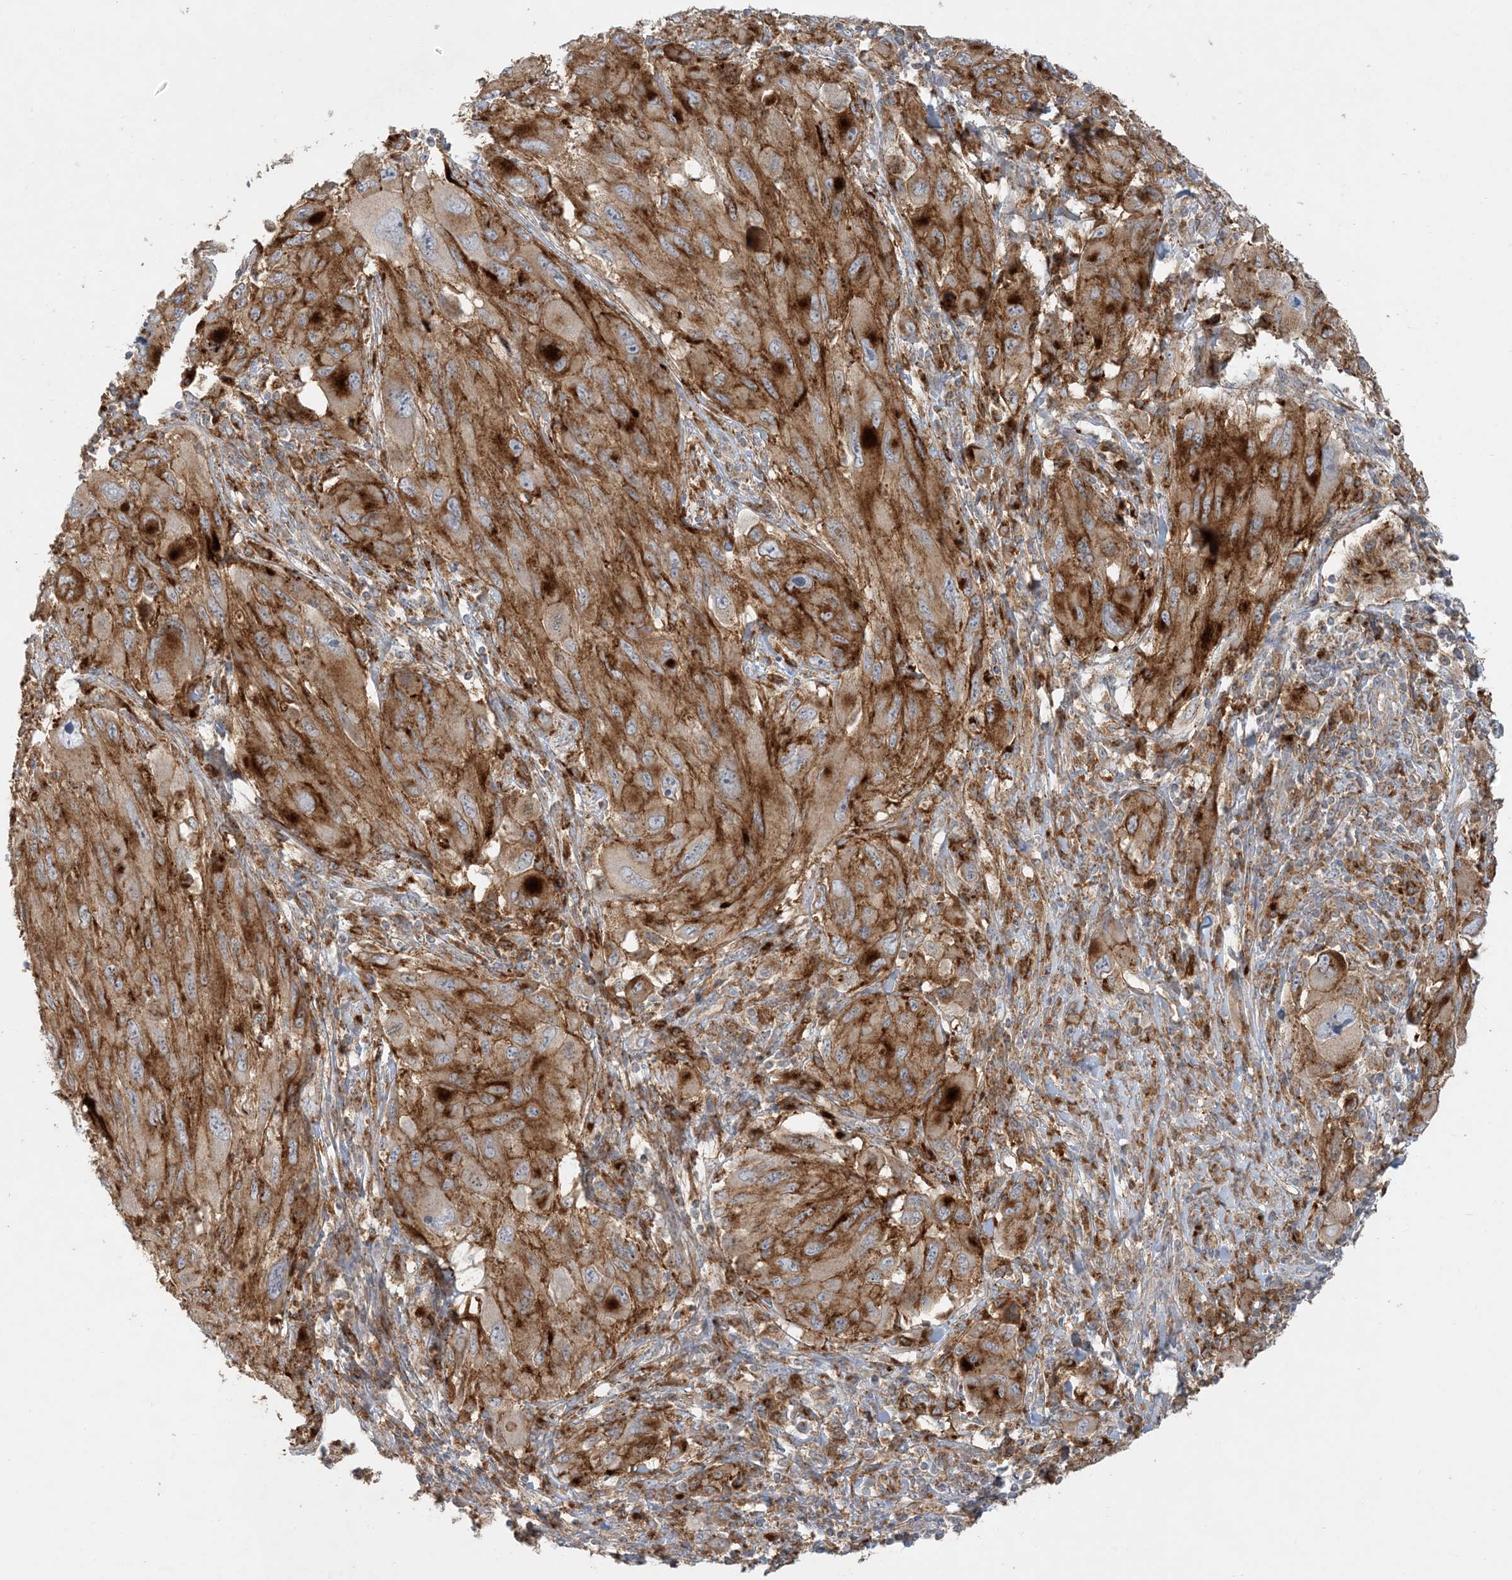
{"staining": {"intensity": "moderate", "quantity": ">75%", "location": "cytoplasmic/membranous"}, "tissue": "melanoma", "cell_type": "Tumor cells", "image_type": "cancer", "snomed": [{"axis": "morphology", "description": "Malignant melanoma, NOS"}, {"axis": "topography", "description": "Skin"}], "caption": "The histopathology image demonstrates staining of malignant melanoma, revealing moderate cytoplasmic/membranous protein staining (brown color) within tumor cells. The staining was performed using DAB (3,3'-diaminobenzidine), with brown indicating positive protein expression. Nuclei are stained blue with hematoxylin.", "gene": "SPPL2A", "patient": {"sex": "female", "age": 91}}